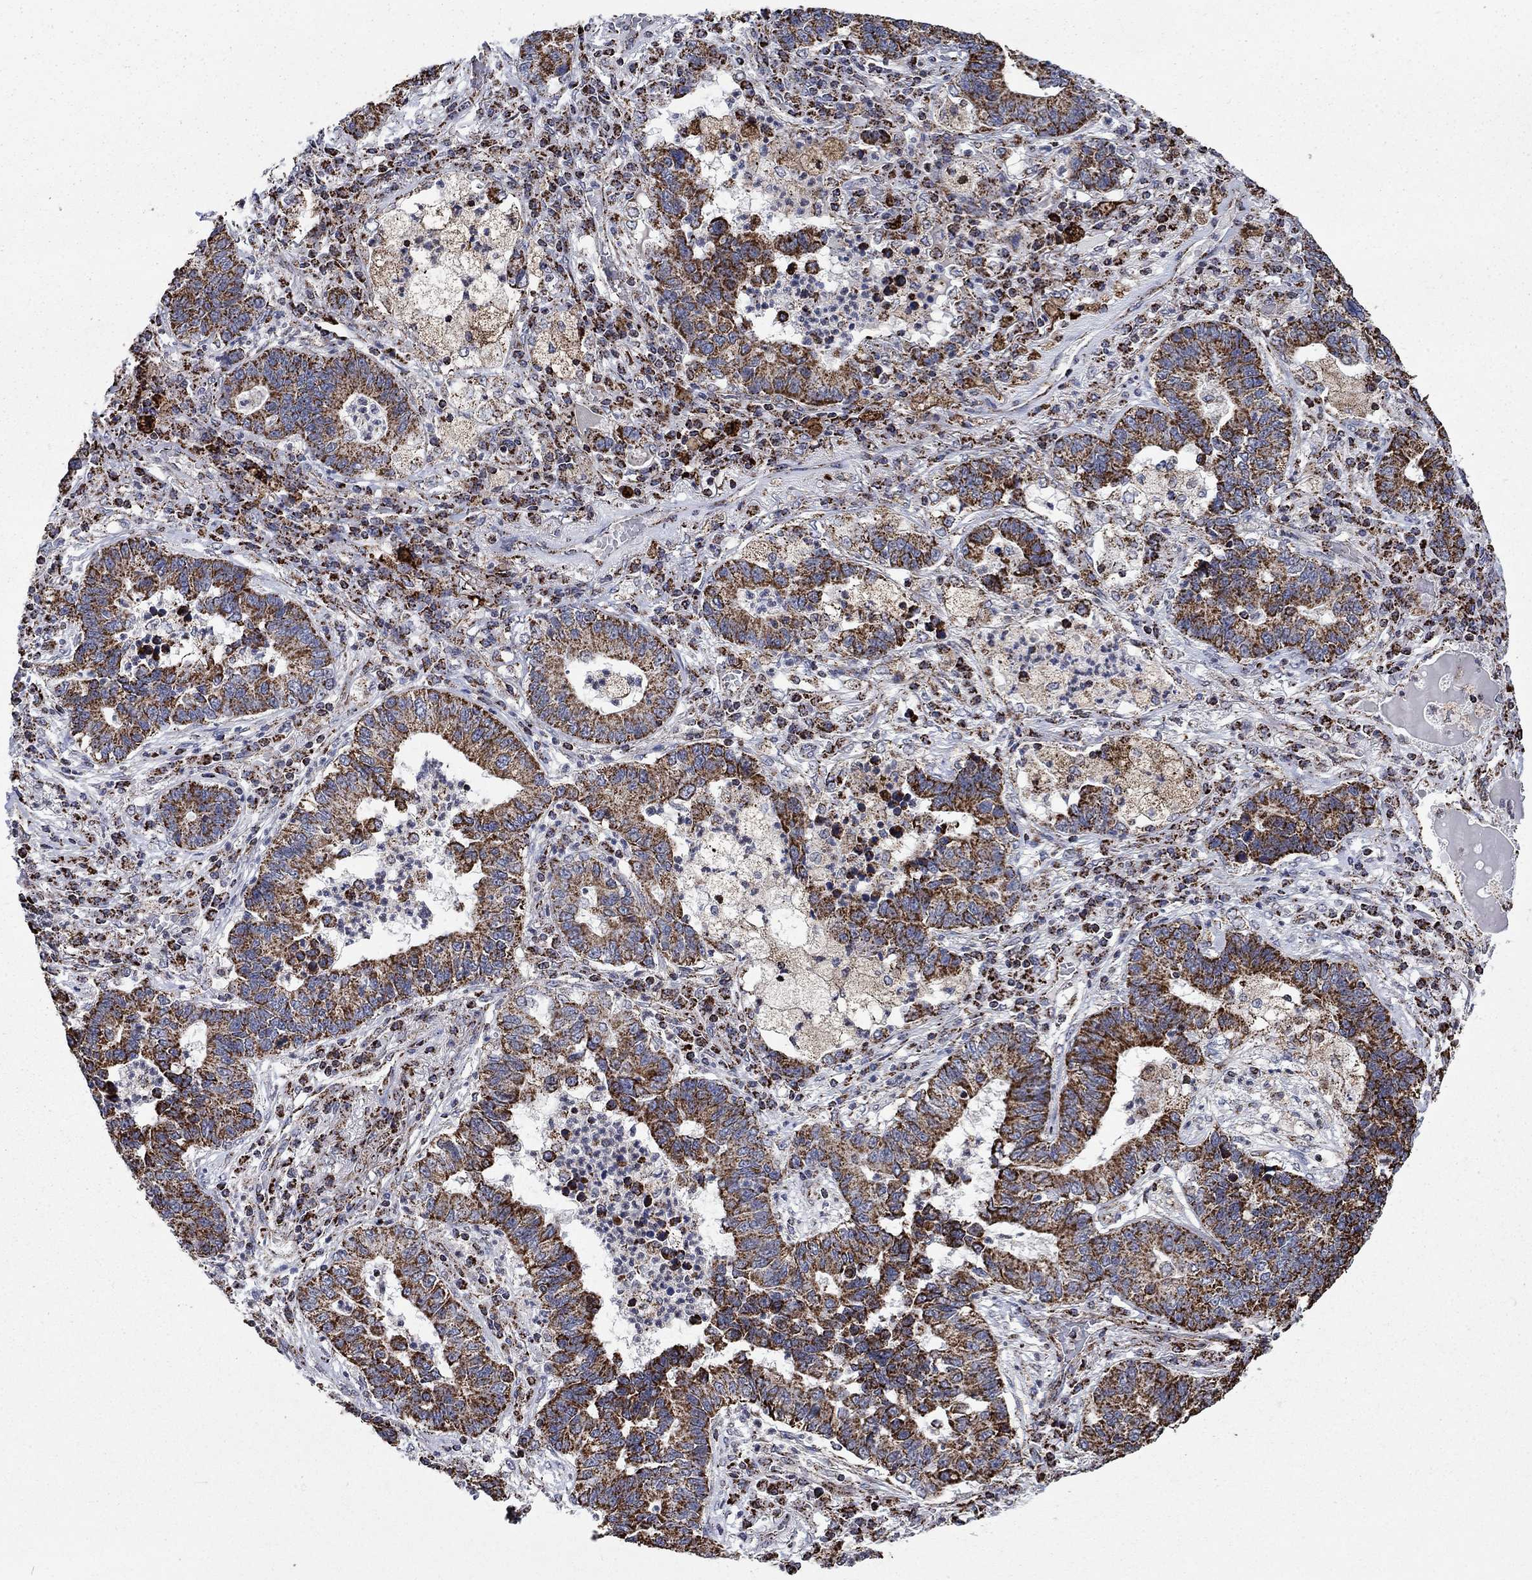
{"staining": {"intensity": "strong", "quantity": ">75%", "location": "cytoplasmic/membranous"}, "tissue": "lung cancer", "cell_type": "Tumor cells", "image_type": "cancer", "snomed": [{"axis": "morphology", "description": "Adenocarcinoma, NOS"}, {"axis": "topography", "description": "Lung"}], "caption": "Strong cytoplasmic/membranous protein expression is appreciated in approximately >75% of tumor cells in lung adenocarcinoma. (Brightfield microscopy of DAB IHC at high magnification).", "gene": "MOAP1", "patient": {"sex": "female", "age": 57}}